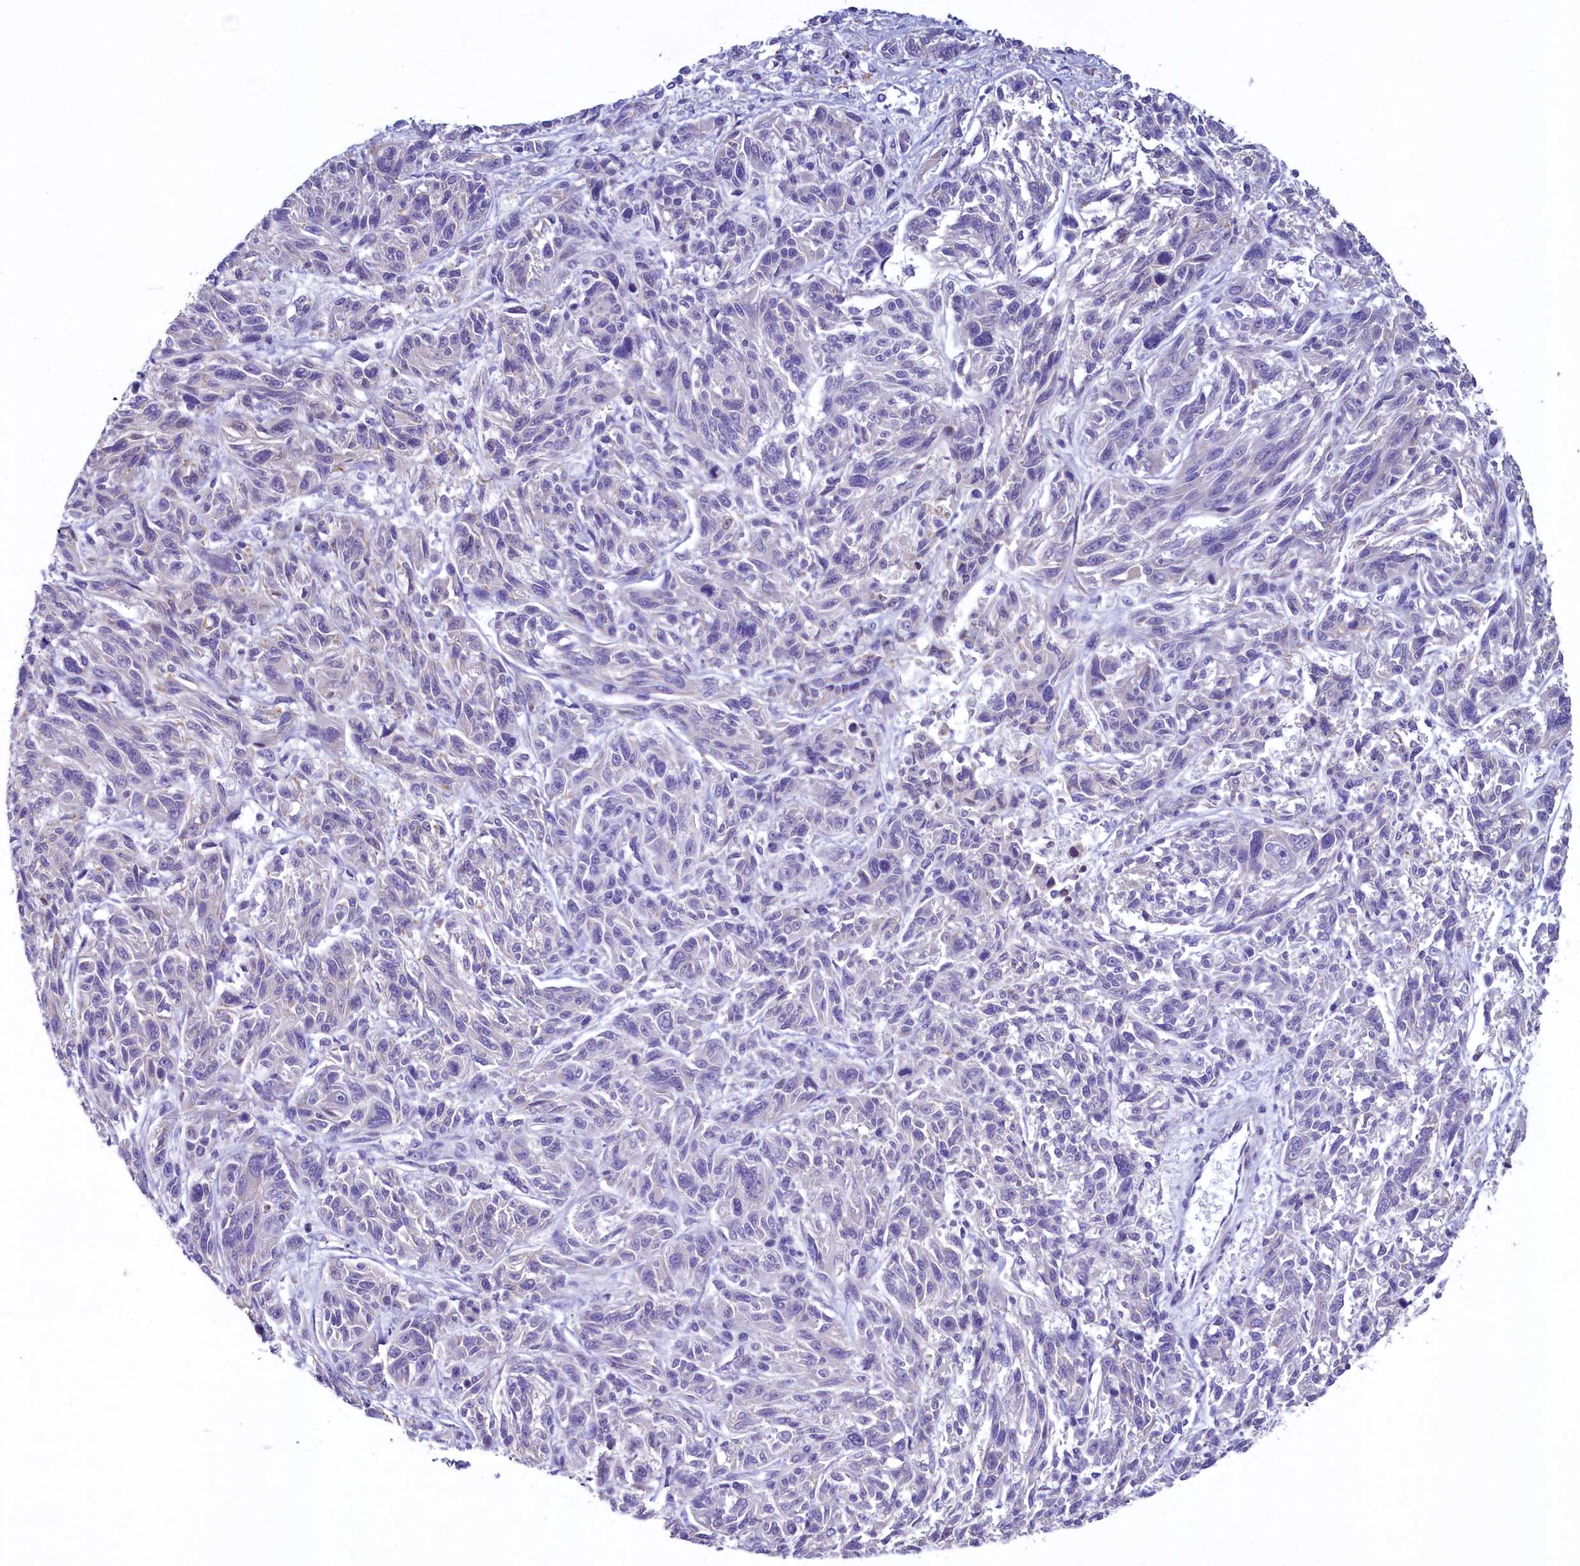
{"staining": {"intensity": "negative", "quantity": "none", "location": "none"}, "tissue": "melanoma", "cell_type": "Tumor cells", "image_type": "cancer", "snomed": [{"axis": "morphology", "description": "Malignant melanoma, NOS"}, {"axis": "topography", "description": "Skin"}], "caption": "DAB (3,3'-diaminobenzidine) immunohistochemical staining of human malignant melanoma demonstrates no significant expression in tumor cells.", "gene": "KRBOX5", "patient": {"sex": "male", "age": 53}}